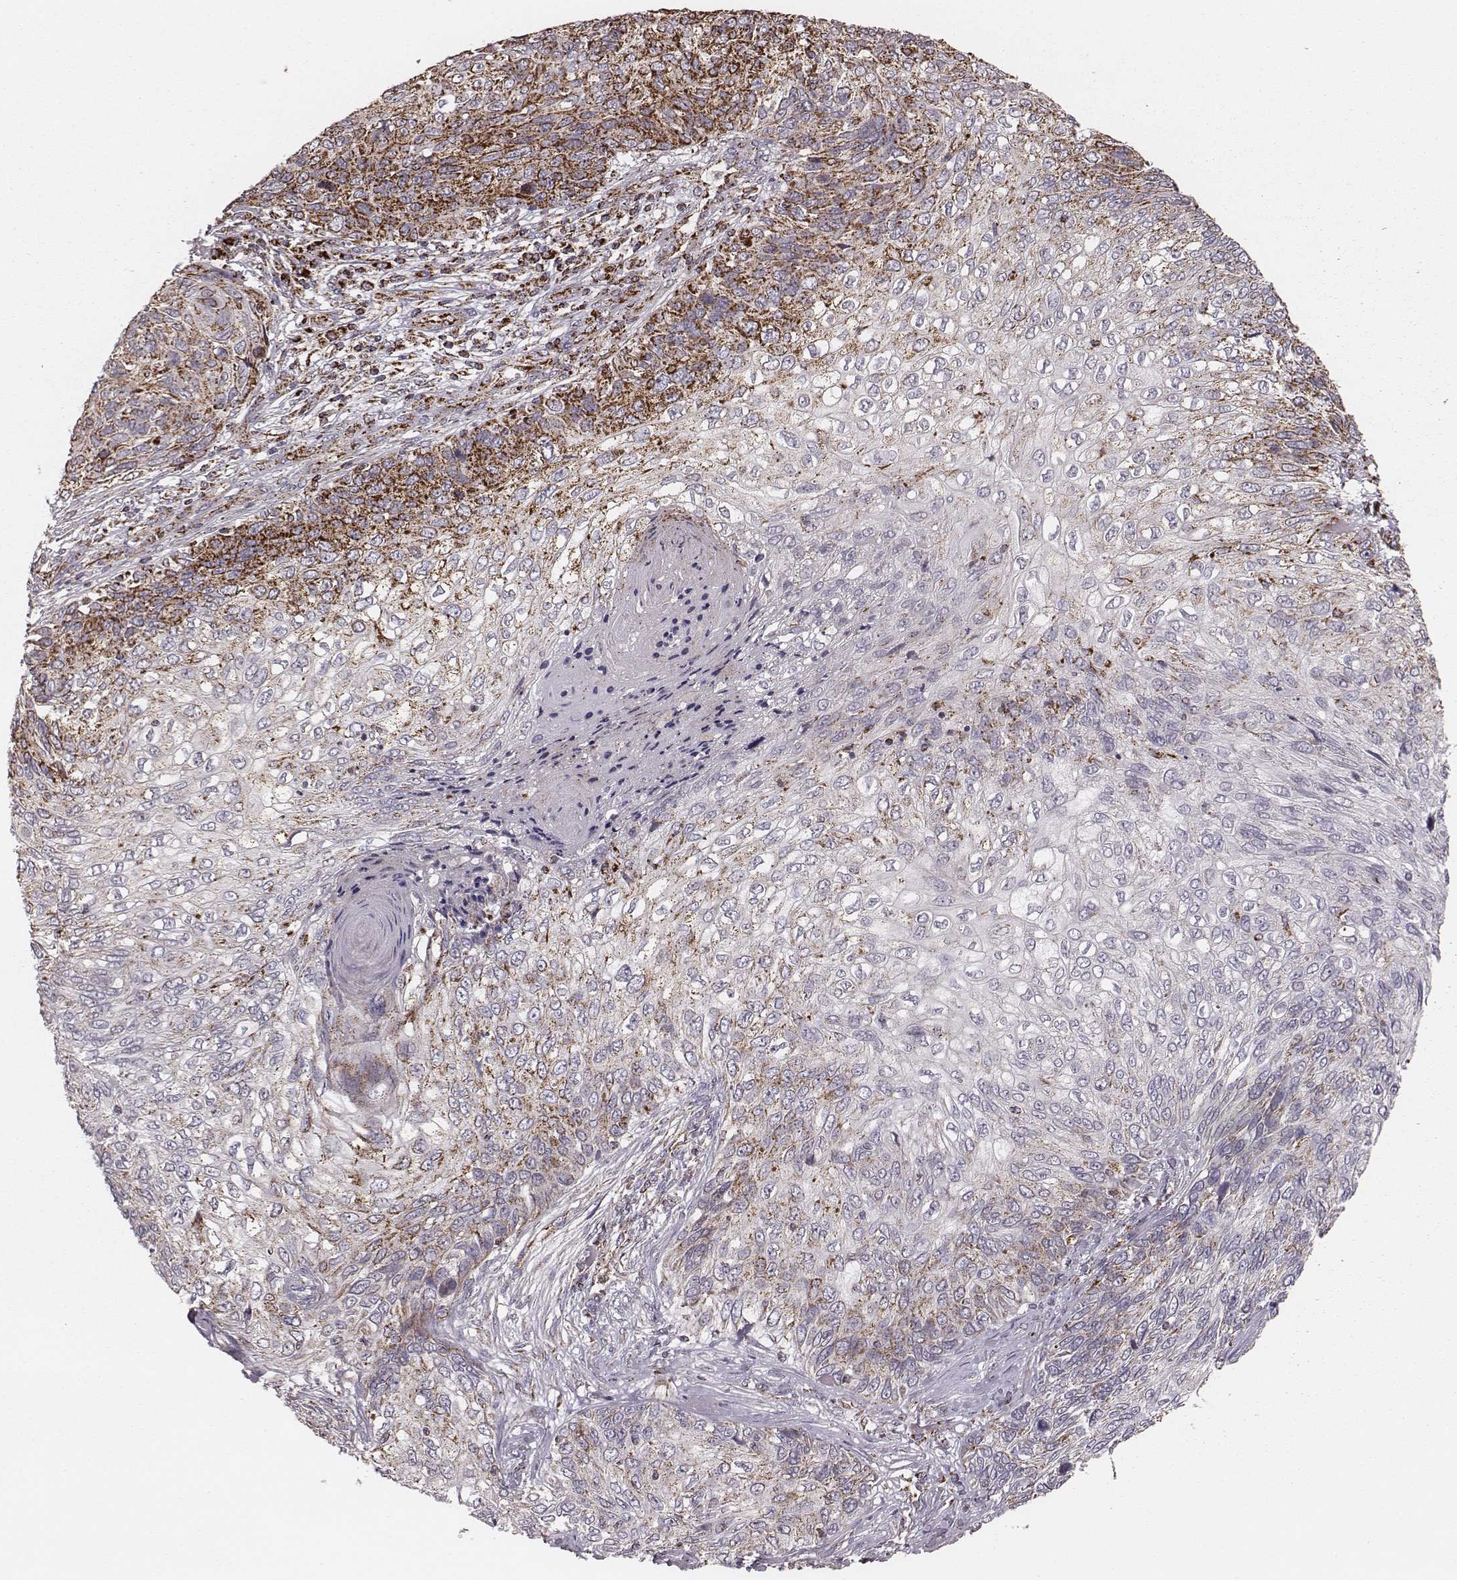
{"staining": {"intensity": "strong", "quantity": ">75%", "location": "cytoplasmic/membranous"}, "tissue": "skin cancer", "cell_type": "Tumor cells", "image_type": "cancer", "snomed": [{"axis": "morphology", "description": "Squamous cell carcinoma, NOS"}, {"axis": "topography", "description": "Skin"}], "caption": "A histopathology image of human skin cancer stained for a protein reveals strong cytoplasmic/membranous brown staining in tumor cells.", "gene": "TUFM", "patient": {"sex": "male", "age": 92}}